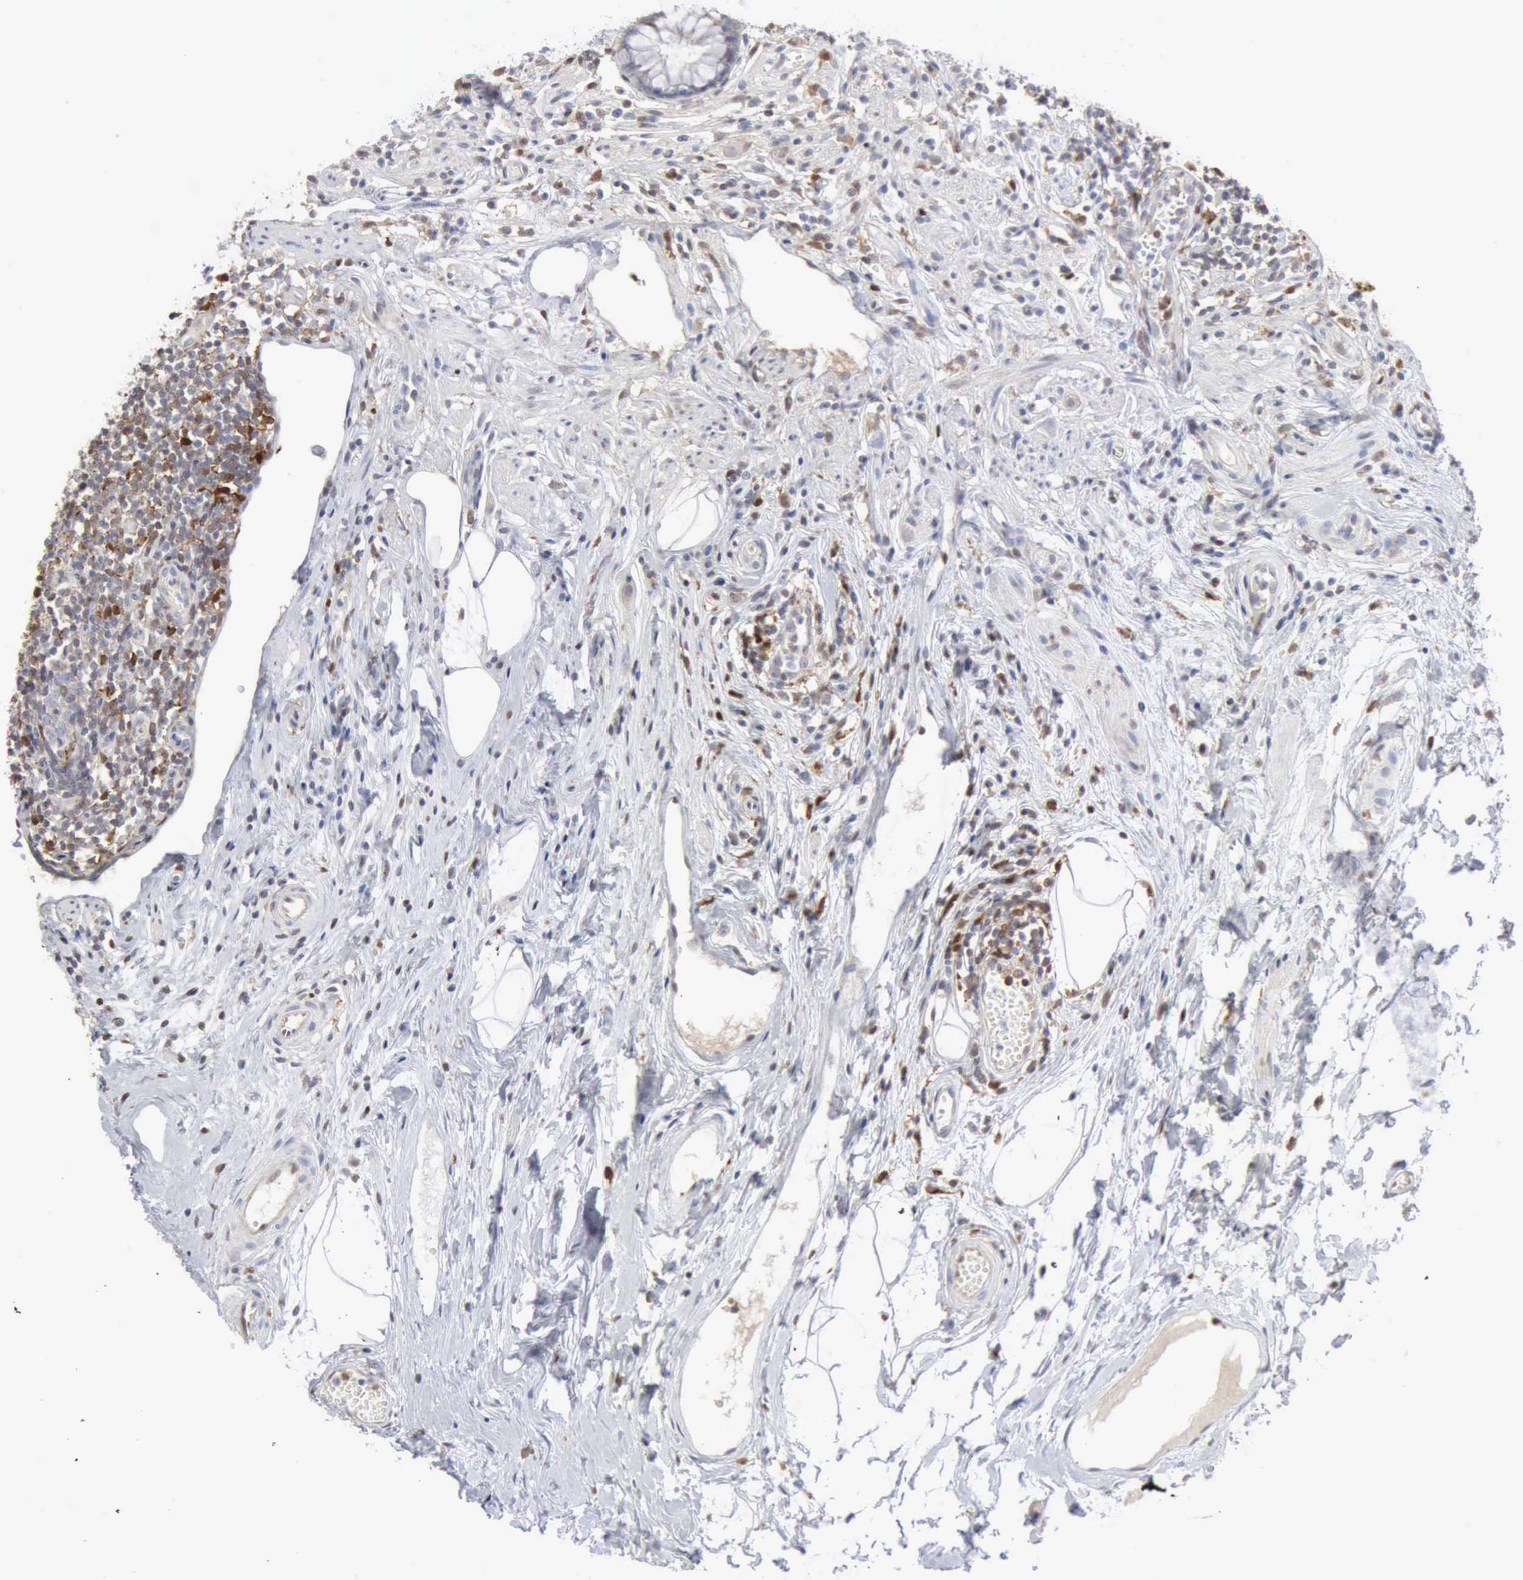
{"staining": {"intensity": "negative", "quantity": "none", "location": "none"}, "tissue": "appendix", "cell_type": "Glandular cells", "image_type": "normal", "snomed": [{"axis": "morphology", "description": "Normal tissue, NOS"}, {"axis": "topography", "description": "Appendix"}], "caption": "IHC photomicrograph of benign appendix: appendix stained with DAB (3,3'-diaminobenzidine) reveals no significant protein staining in glandular cells.", "gene": "STAT1", "patient": {"sex": "male", "age": 38}}